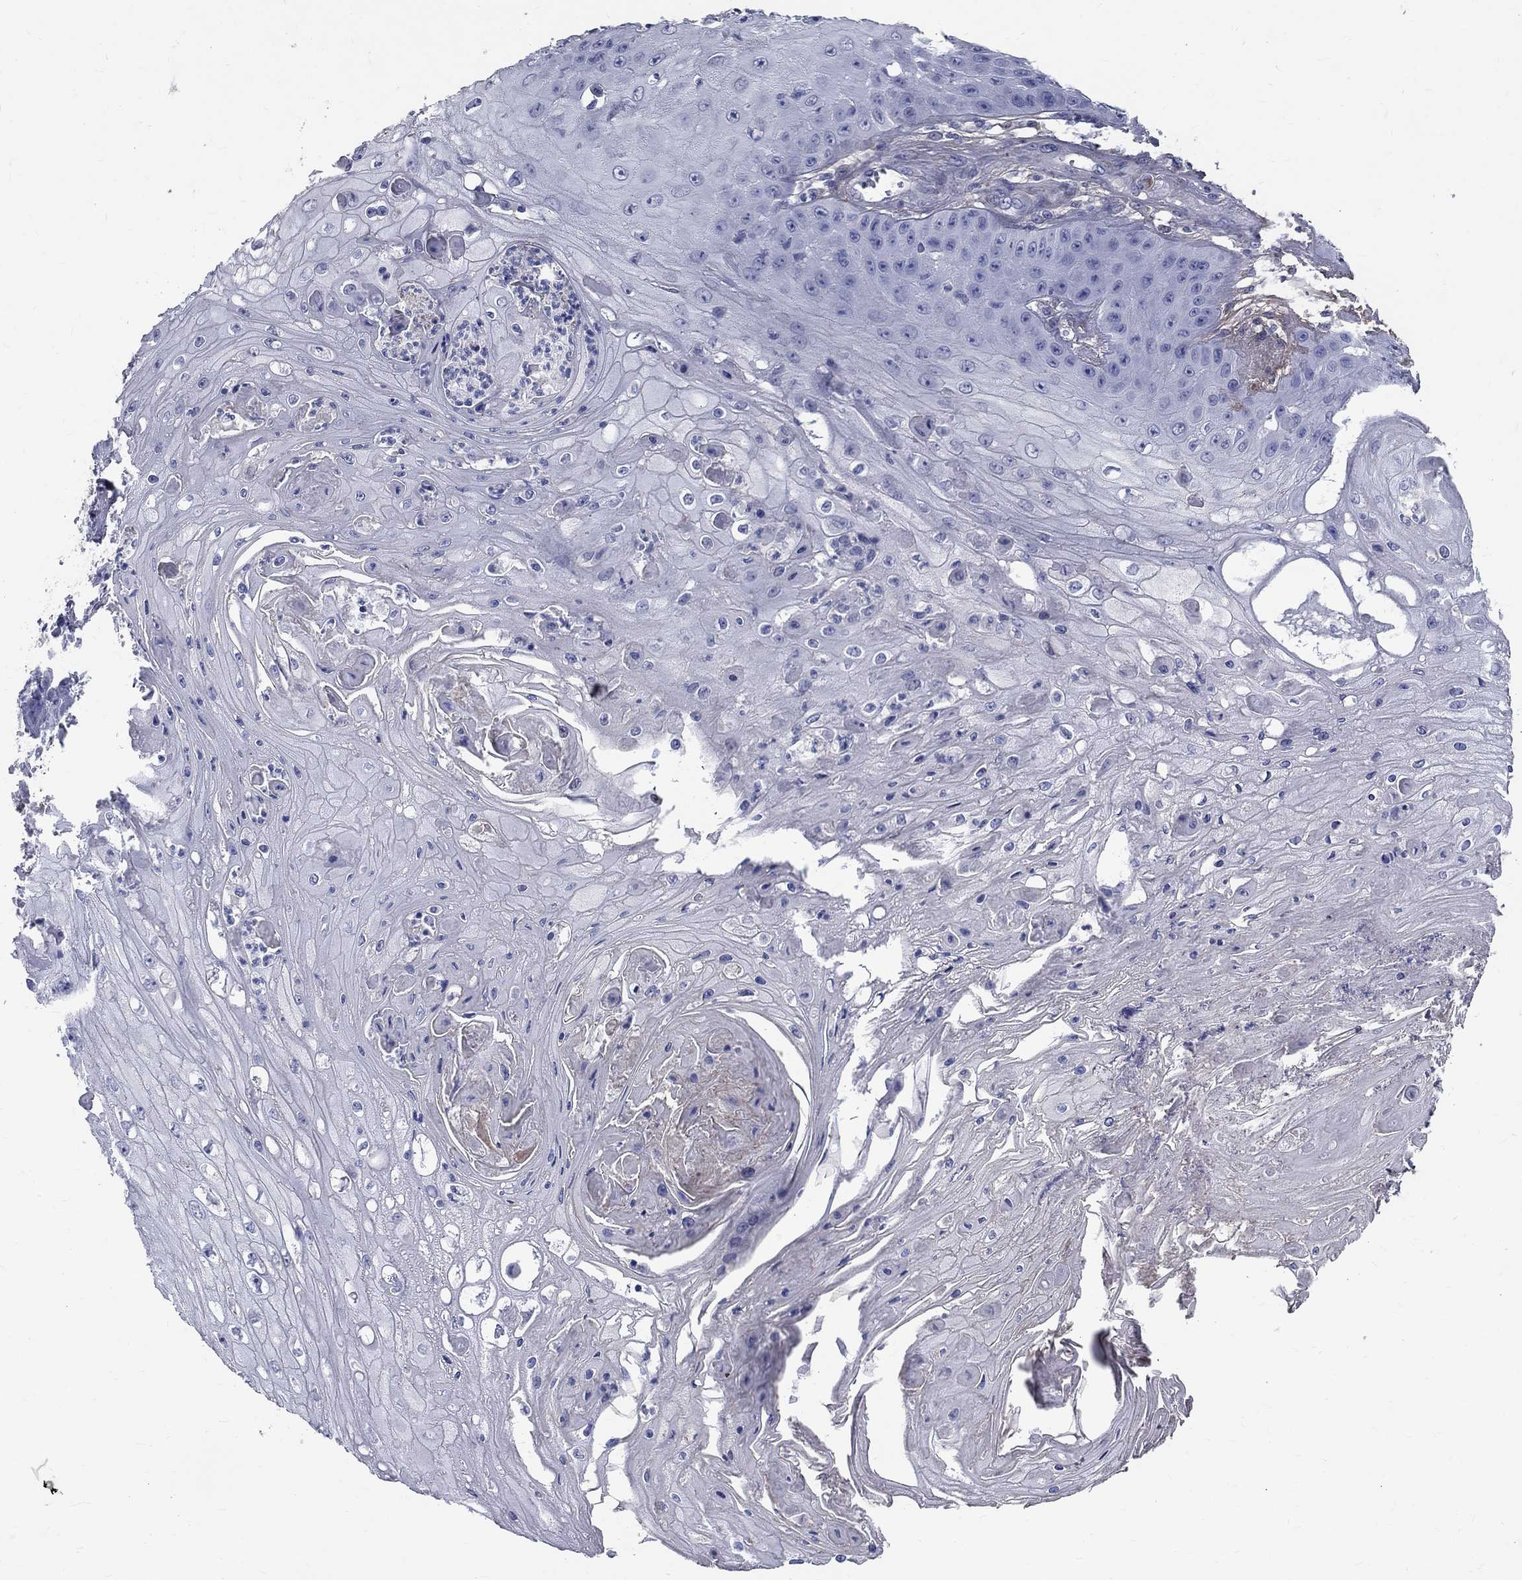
{"staining": {"intensity": "negative", "quantity": "none", "location": "none"}, "tissue": "skin cancer", "cell_type": "Tumor cells", "image_type": "cancer", "snomed": [{"axis": "morphology", "description": "Squamous cell carcinoma, NOS"}, {"axis": "topography", "description": "Skin"}], "caption": "Skin squamous cell carcinoma stained for a protein using immunohistochemistry (IHC) exhibits no expression tumor cells.", "gene": "ANXA10", "patient": {"sex": "male", "age": 70}}